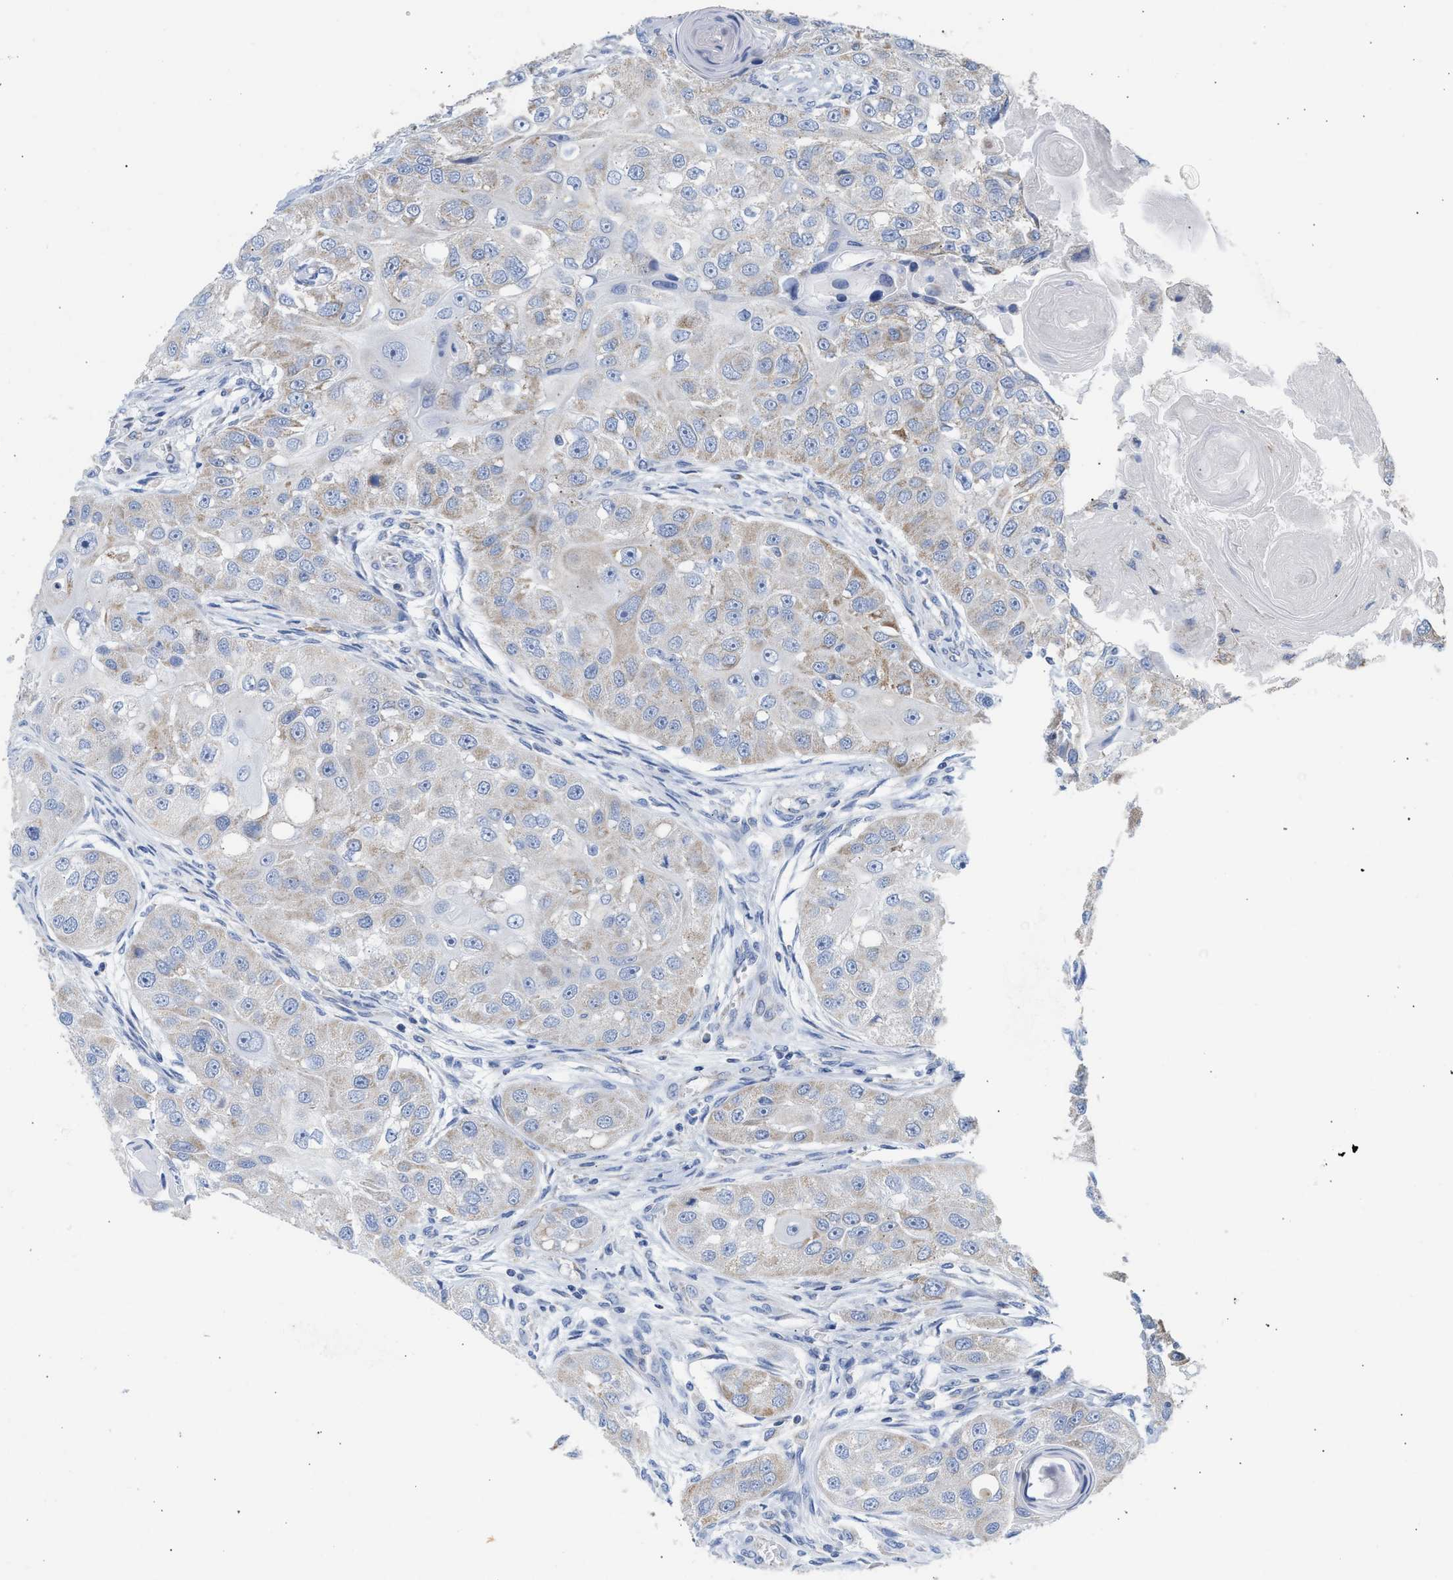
{"staining": {"intensity": "weak", "quantity": "<25%", "location": "cytoplasmic/membranous"}, "tissue": "head and neck cancer", "cell_type": "Tumor cells", "image_type": "cancer", "snomed": [{"axis": "morphology", "description": "Normal tissue, NOS"}, {"axis": "morphology", "description": "Squamous cell carcinoma, NOS"}, {"axis": "topography", "description": "Skeletal muscle"}, {"axis": "topography", "description": "Head-Neck"}], "caption": "Immunohistochemical staining of squamous cell carcinoma (head and neck) exhibits no significant staining in tumor cells.", "gene": "ACOT13", "patient": {"sex": "male", "age": 51}}